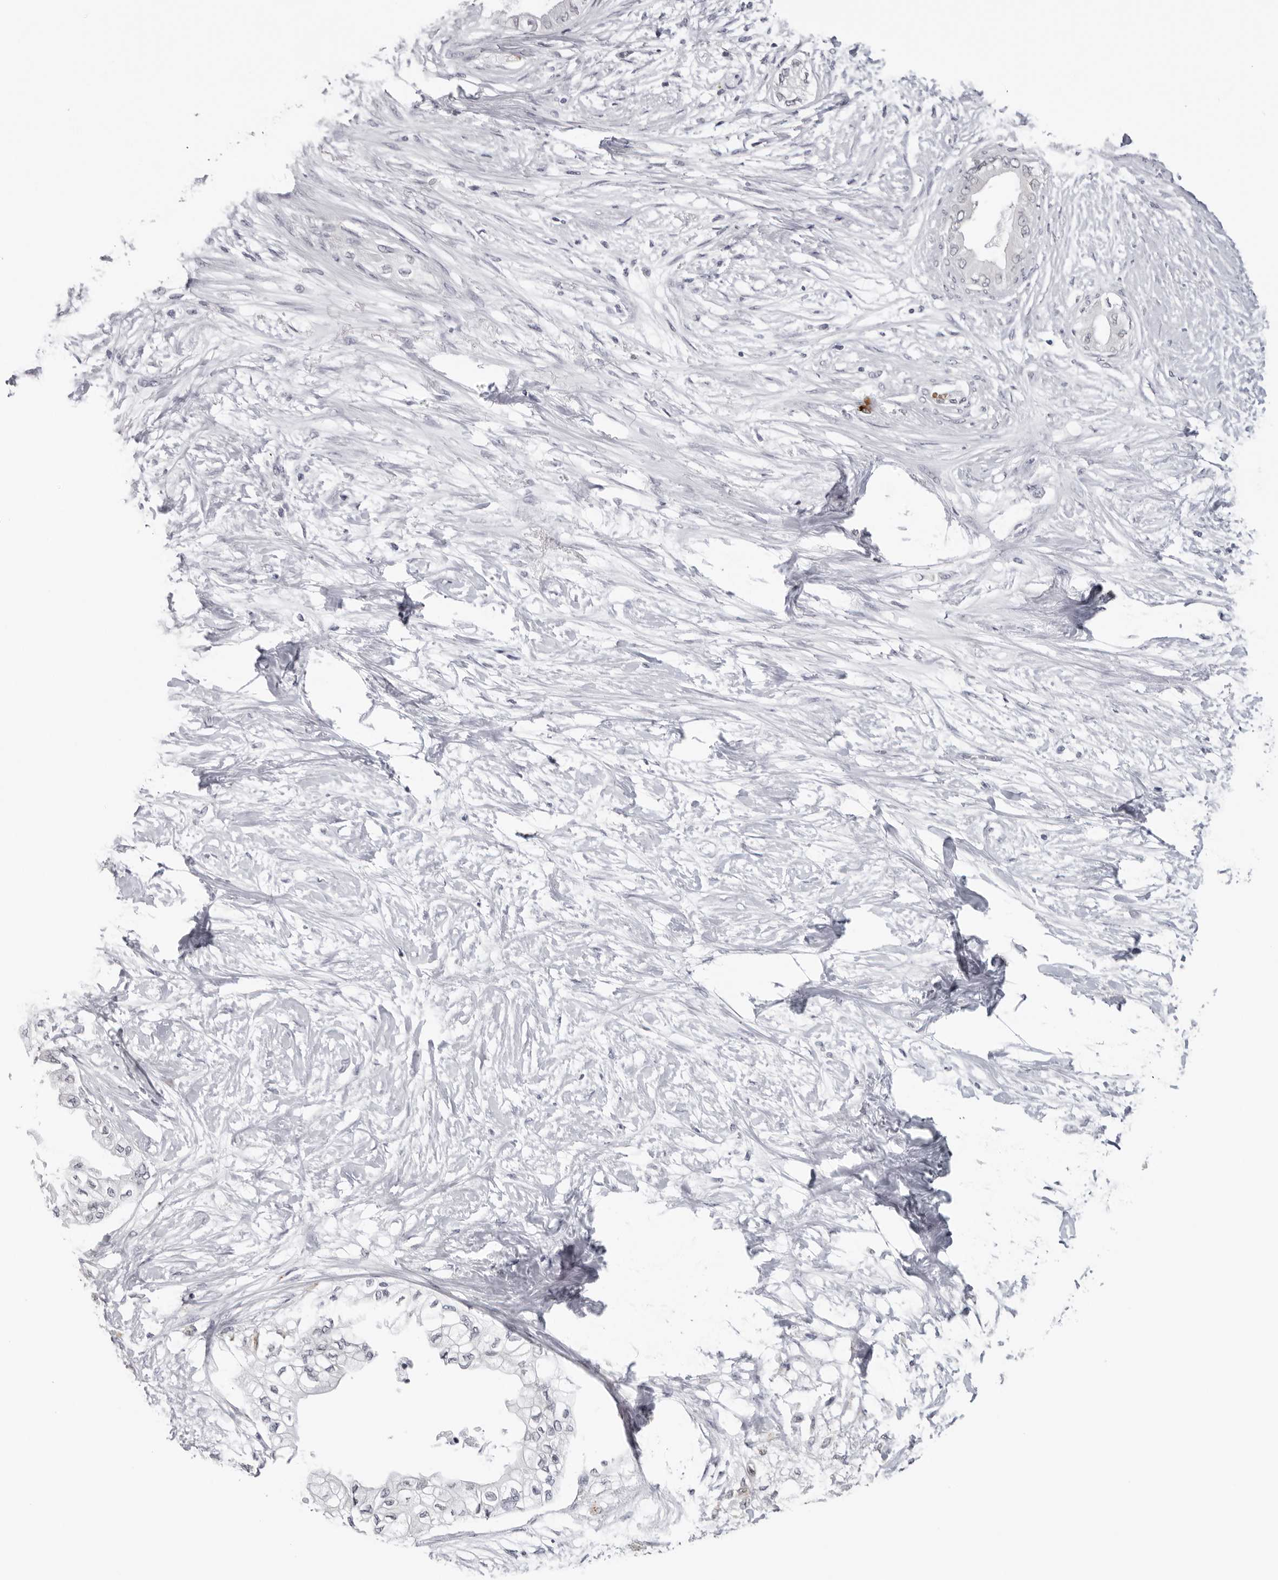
{"staining": {"intensity": "negative", "quantity": "none", "location": "none"}, "tissue": "pancreatic cancer", "cell_type": "Tumor cells", "image_type": "cancer", "snomed": [{"axis": "morphology", "description": "Normal tissue, NOS"}, {"axis": "morphology", "description": "Adenocarcinoma, NOS"}, {"axis": "topography", "description": "Pancreas"}, {"axis": "topography", "description": "Duodenum"}], "caption": "The immunohistochemistry photomicrograph has no significant positivity in tumor cells of pancreatic adenocarcinoma tissue.", "gene": "PRUNE1", "patient": {"sex": "female", "age": 60}}